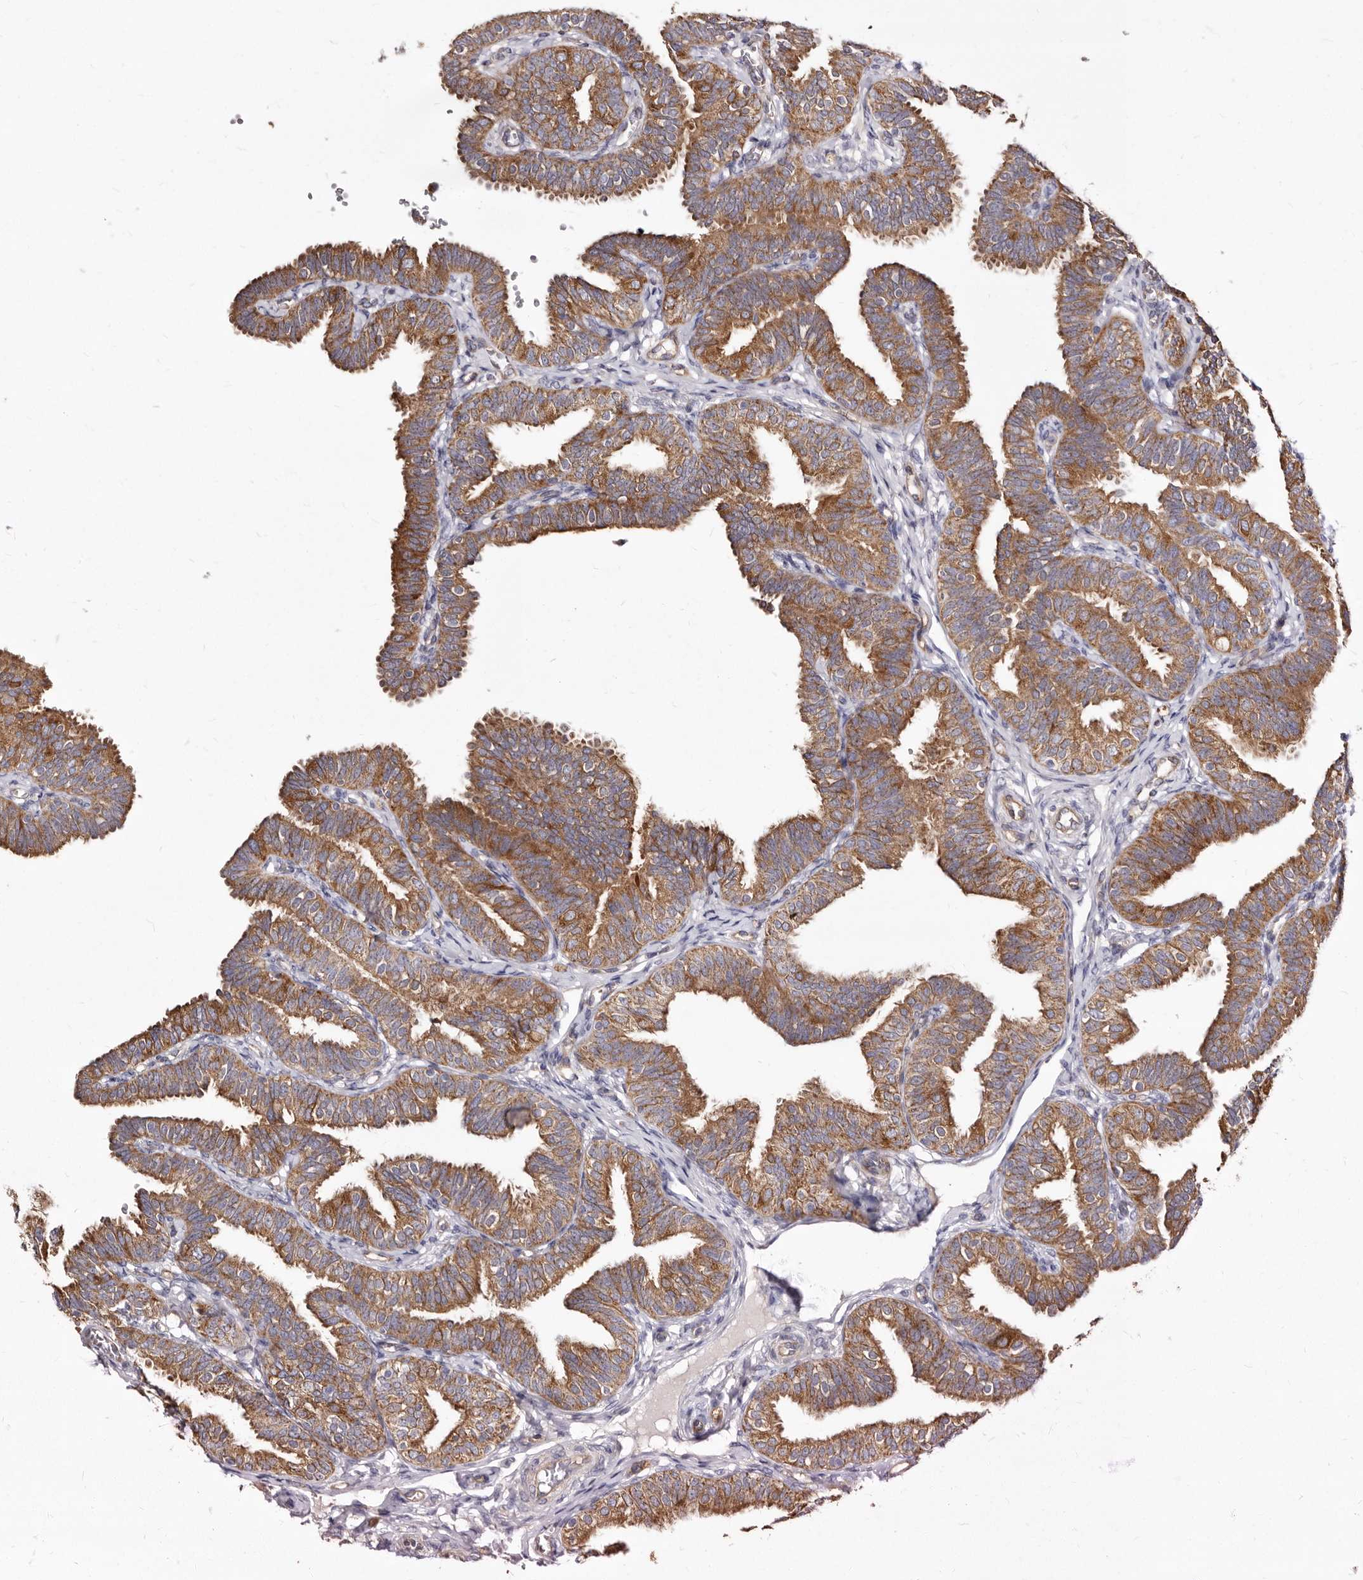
{"staining": {"intensity": "moderate", "quantity": ">75%", "location": "cytoplasmic/membranous"}, "tissue": "fallopian tube", "cell_type": "Glandular cells", "image_type": "normal", "snomed": [{"axis": "morphology", "description": "Normal tissue, NOS"}, {"axis": "topography", "description": "Fallopian tube"}], "caption": "Immunohistochemistry (IHC) (DAB (3,3'-diaminobenzidine)) staining of benign fallopian tube shows moderate cytoplasmic/membranous protein expression in approximately >75% of glandular cells. (Stains: DAB in brown, nuclei in blue, Microscopy: brightfield microscopy at high magnification).", "gene": "BAIAP2L1", "patient": {"sex": "female", "age": 35}}